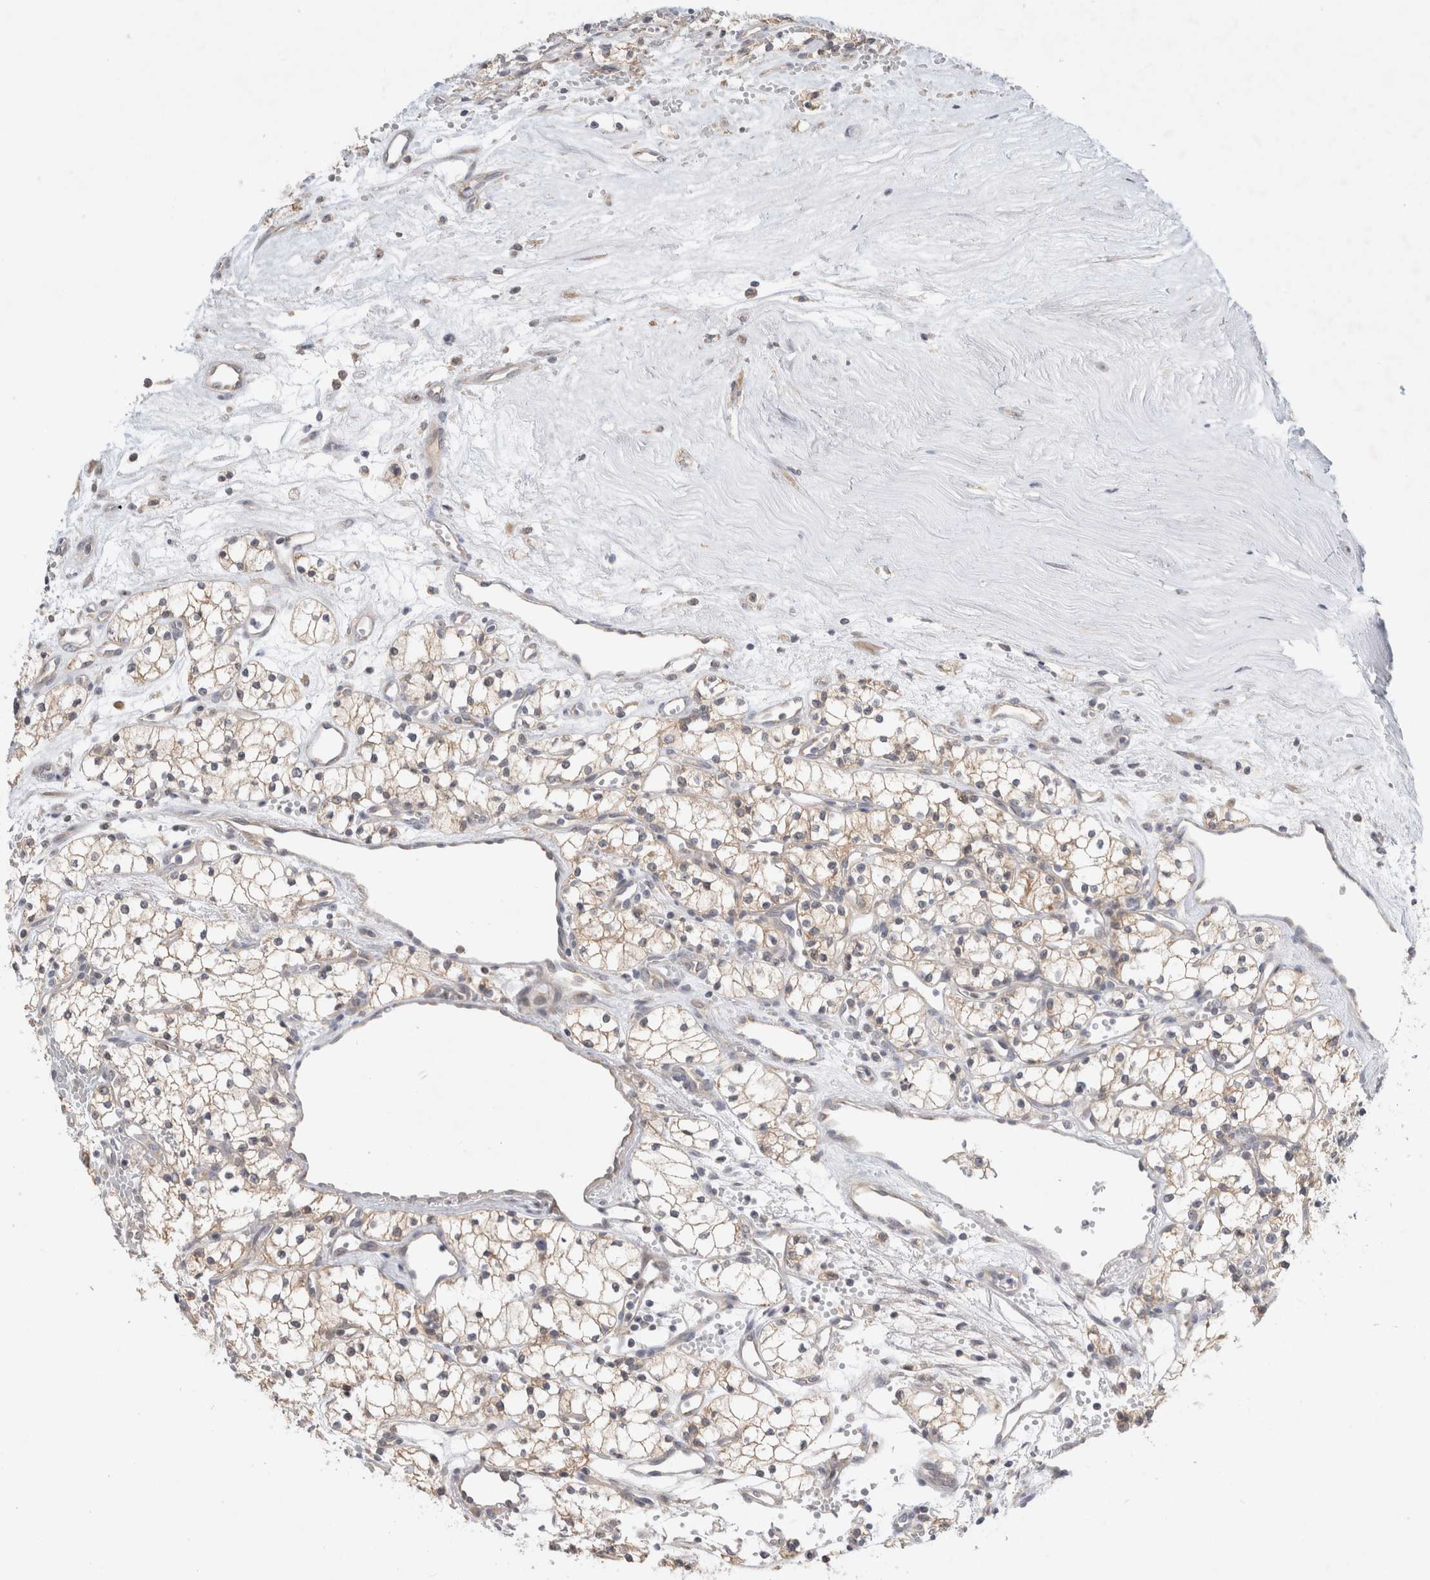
{"staining": {"intensity": "weak", "quantity": "<25%", "location": "cytoplasmic/membranous"}, "tissue": "renal cancer", "cell_type": "Tumor cells", "image_type": "cancer", "snomed": [{"axis": "morphology", "description": "Adenocarcinoma, NOS"}, {"axis": "topography", "description": "Kidney"}], "caption": "Tumor cells are negative for protein expression in human renal cancer.", "gene": "NEDD4L", "patient": {"sex": "male", "age": 59}}